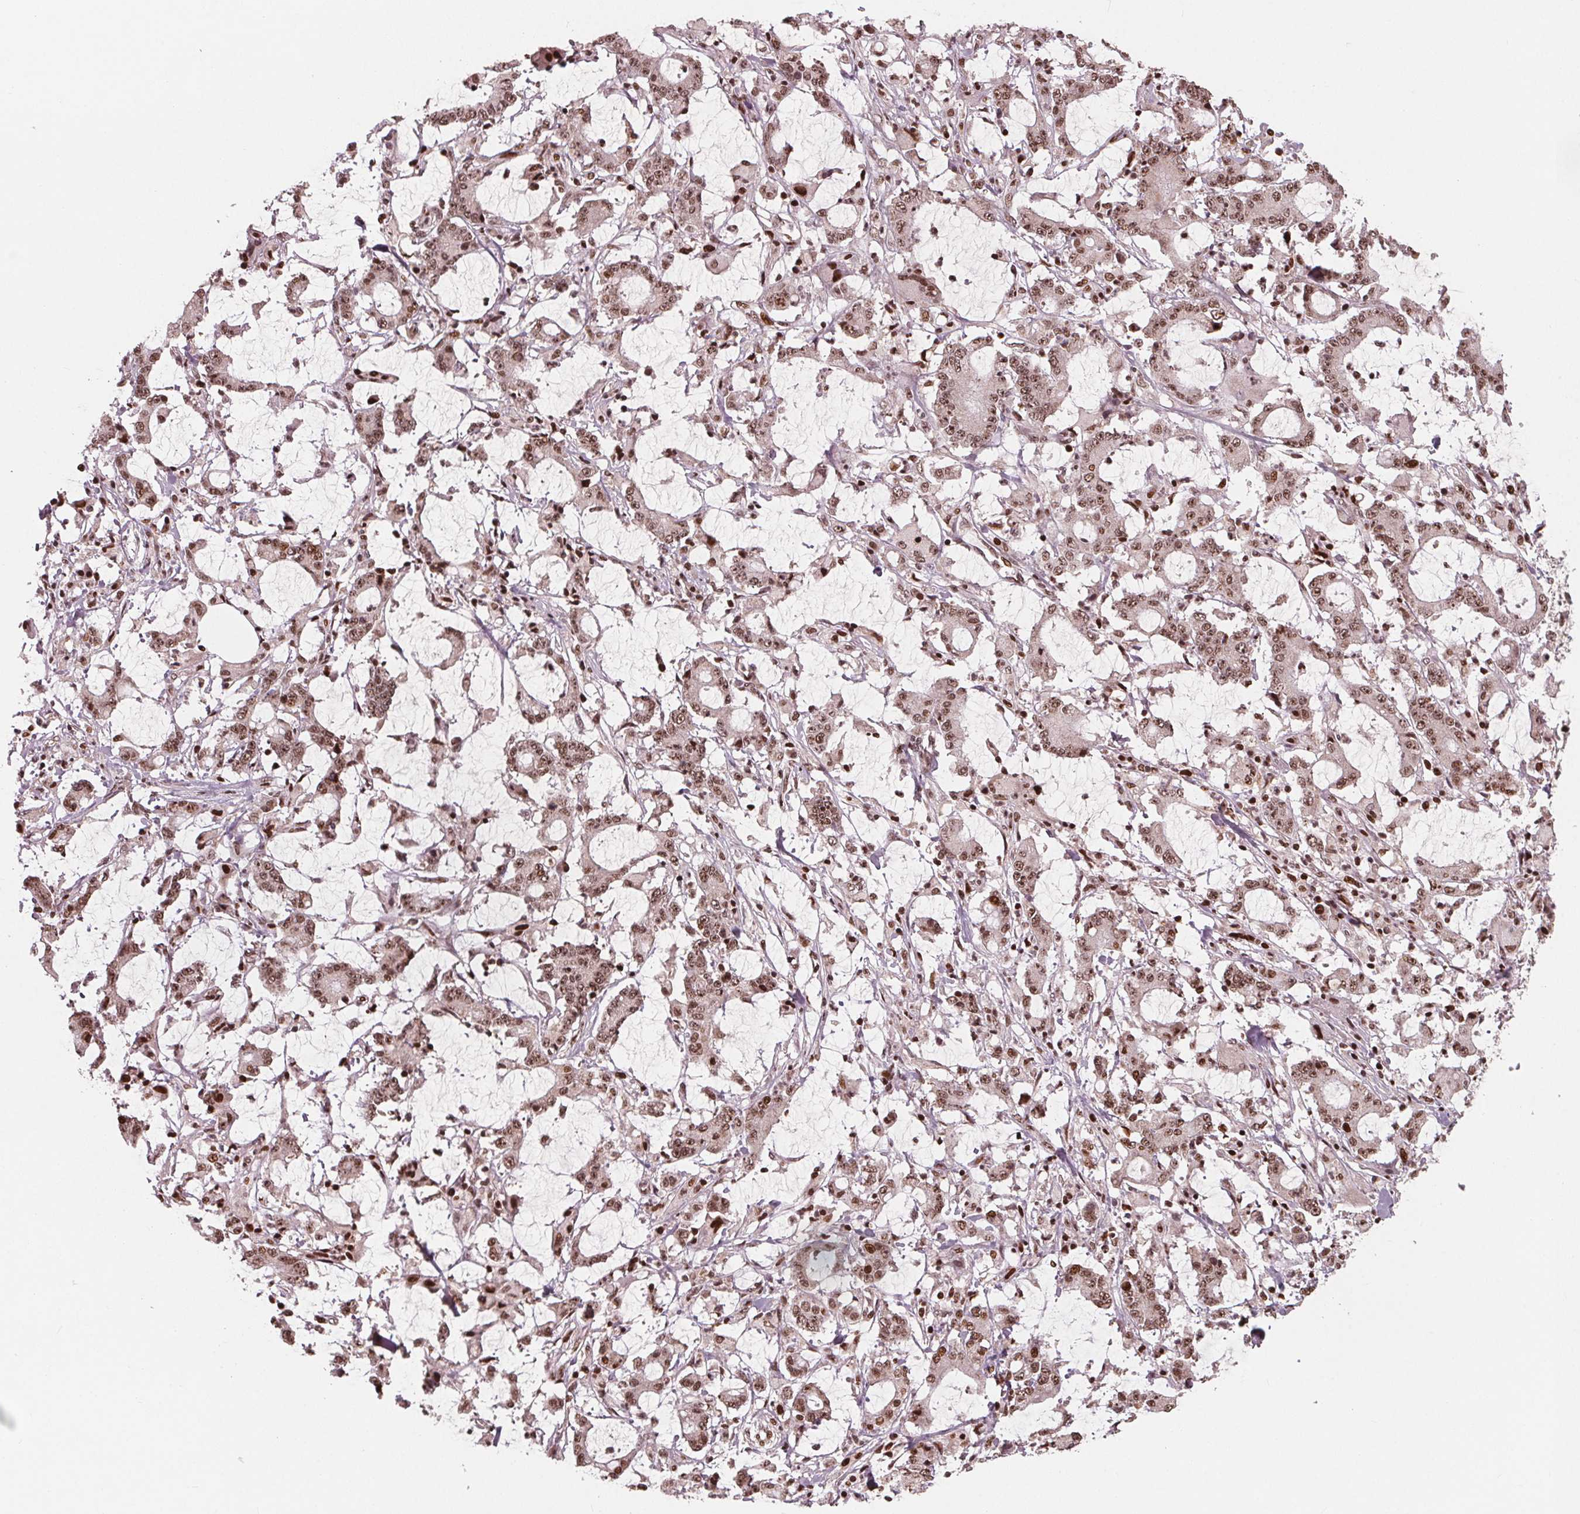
{"staining": {"intensity": "moderate", "quantity": ">75%", "location": "nuclear"}, "tissue": "stomach cancer", "cell_type": "Tumor cells", "image_type": "cancer", "snomed": [{"axis": "morphology", "description": "Adenocarcinoma, NOS"}, {"axis": "topography", "description": "Stomach, upper"}], "caption": "A high-resolution micrograph shows IHC staining of stomach adenocarcinoma, which displays moderate nuclear staining in approximately >75% of tumor cells. Immunohistochemistry (ihc) stains the protein in brown and the nuclei are stained blue.", "gene": "SNRNP35", "patient": {"sex": "male", "age": 68}}